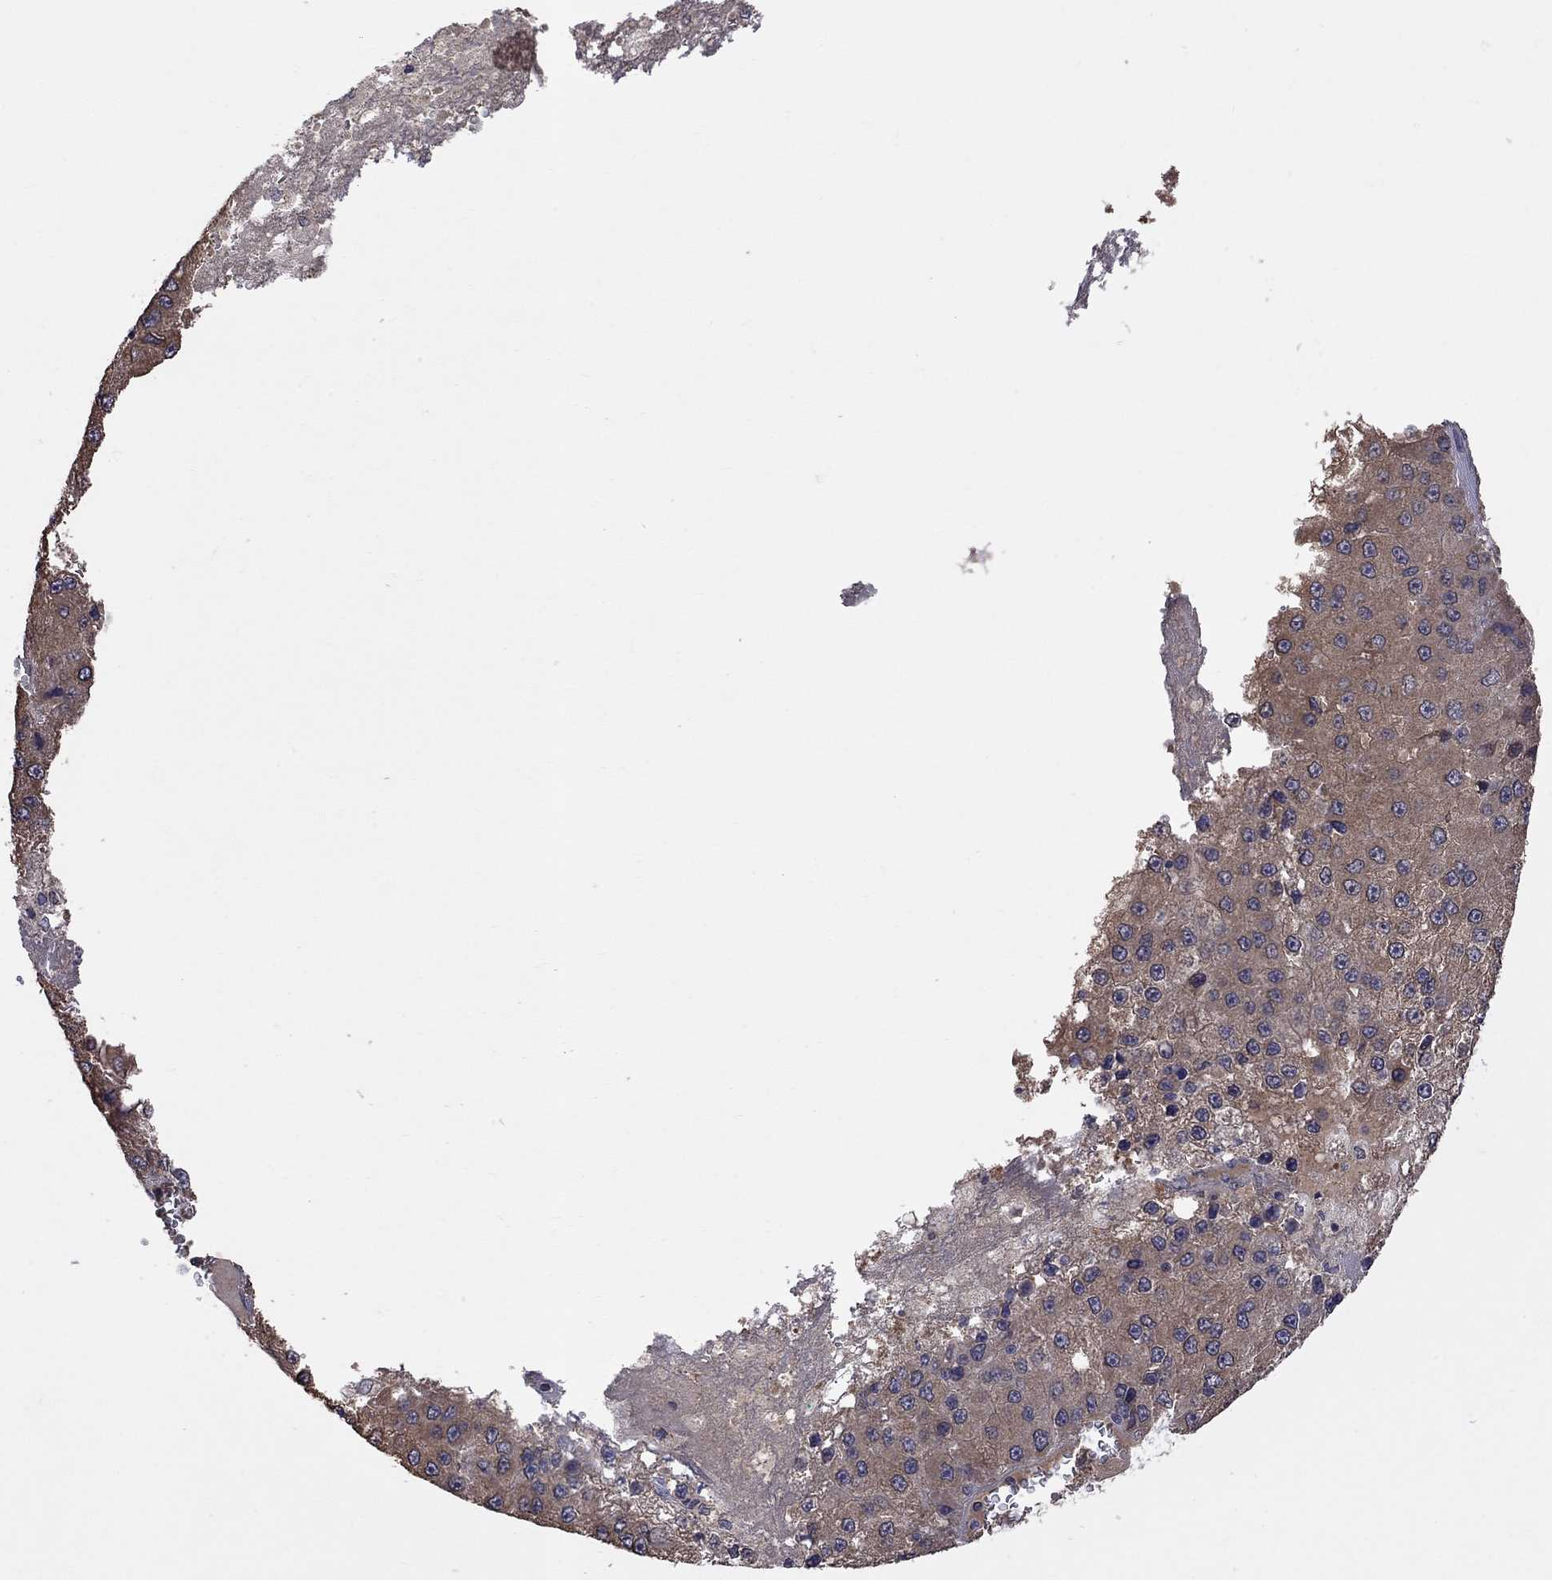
{"staining": {"intensity": "moderate", "quantity": ">75%", "location": "cytoplasmic/membranous"}, "tissue": "liver cancer", "cell_type": "Tumor cells", "image_type": "cancer", "snomed": [{"axis": "morphology", "description": "Carcinoma, Hepatocellular, NOS"}, {"axis": "topography", "description": "Liver"}], "caption": "Immunohistochemical staining of human liver cancer reveals medium levels of moderate cytoplasmic/membranous protein expression in about >75% of tumor cells.", "gene": "HTR6", "patient": {"sex": "female", "age": 73}}